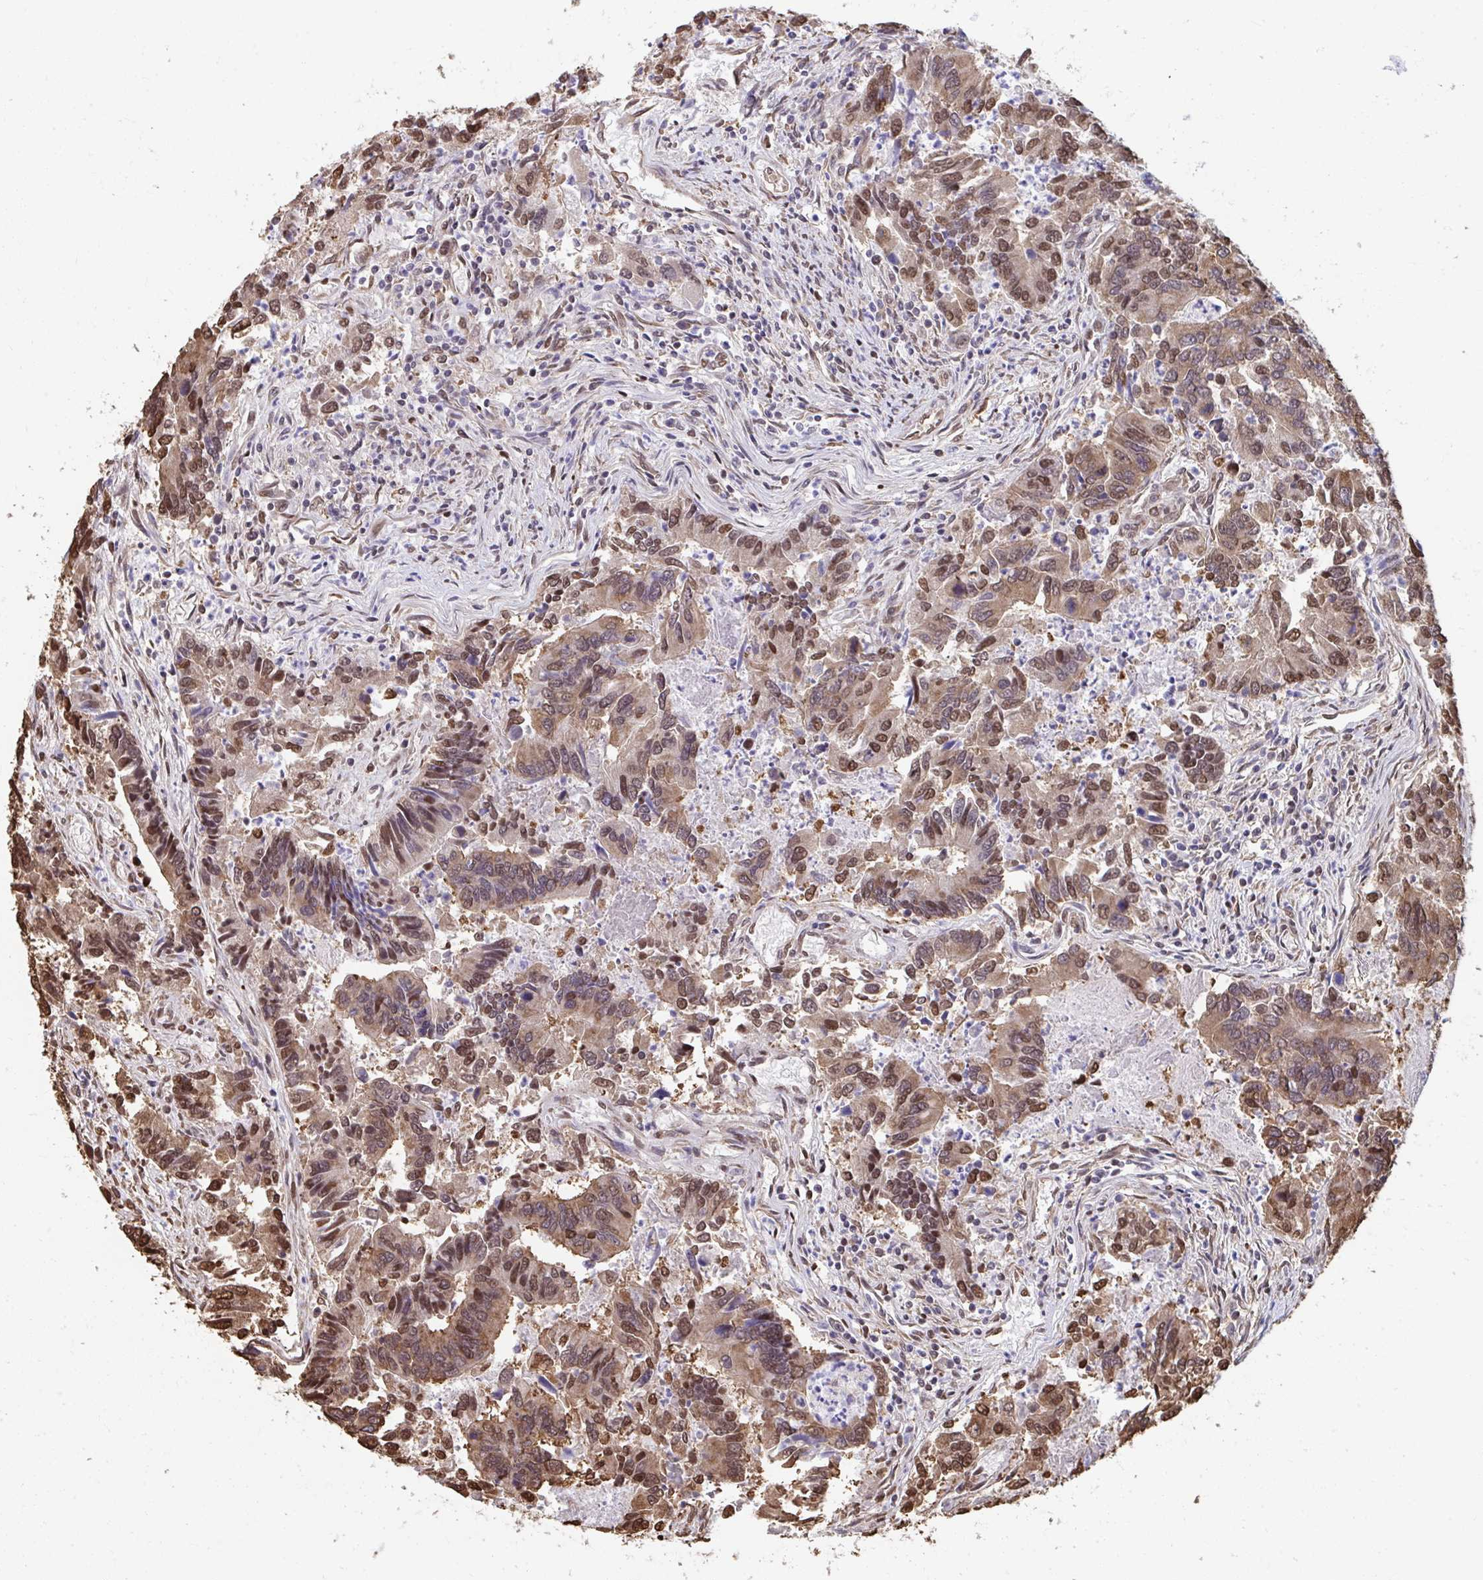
{"staining": {"intensity": "moderate", "quantity": ">75%", "location": "cytoplasmic/membranous,nuclear"}, "tissue": "colorectal cancer", "cell_type": "Tumor cells", "image_type": "cancer", "snomed": [{"axis": "morphology", "description": "Adenocarcinoma, NOS"}, {"axis": "topography", "description": "Colon"}], "caption": "High-power microscopy captured an immunohistochemistry (IHC) image of colorectal cancer (adenocarcinoma), revealing moderate cytoplasmic/membranous and nuclear staining in about >75% of tumor cells. The protein is shown in brown color, while the nuclei are stained blue.", "gene": "SYNCRIP", "patient": {"sex": "female", "age": 67}}